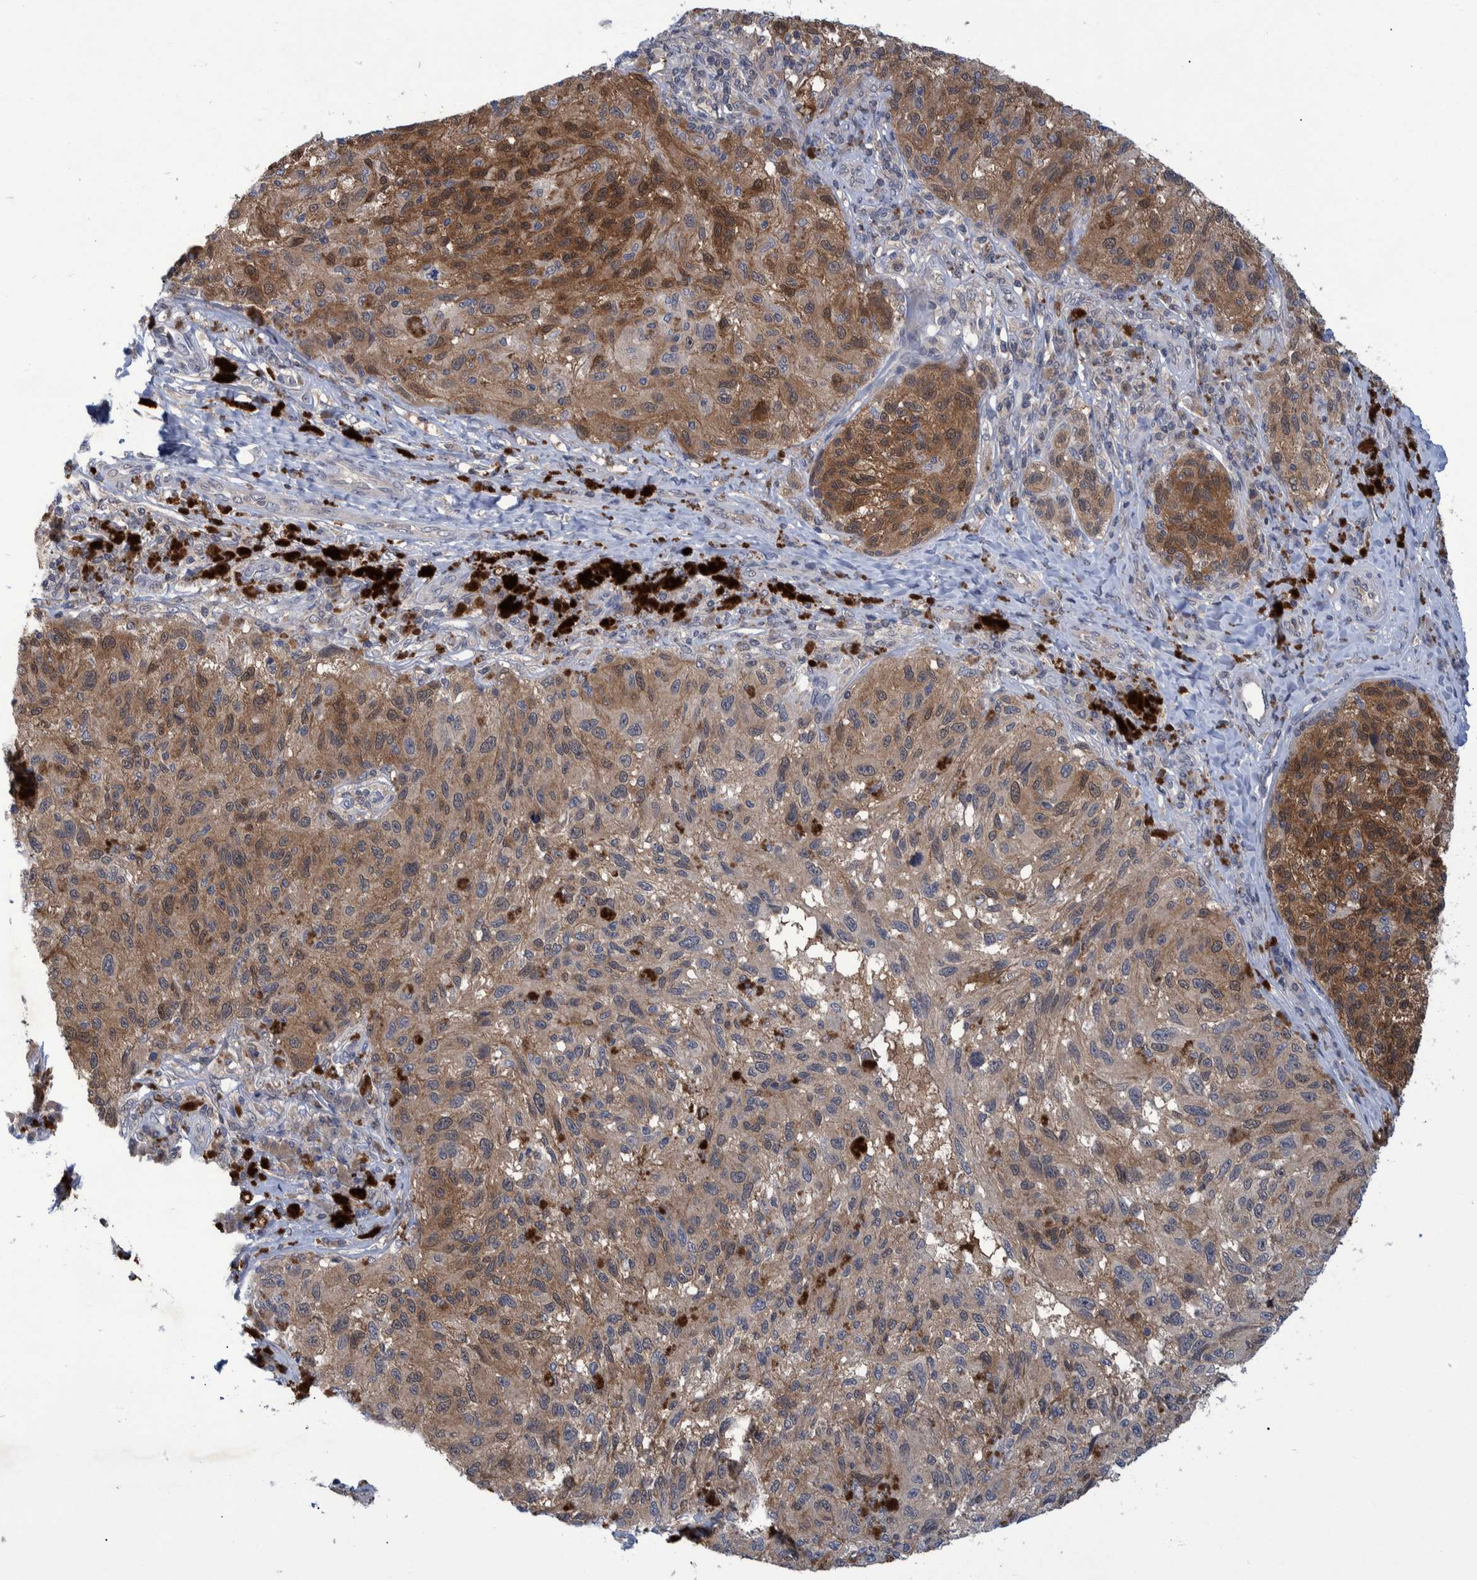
{"staining": {"intensity": "moderate", "quantity": ">75%", "location": "cytoplasmic/membranous"}, "tissue": "melanoma", "cell_type": "Tumor cells", "image_type": "cancer", "snomed": [{"axis": "morphology", "description": "Malignant melanoma, NOS"}, {"axis": "topography", "description": "Skin"}], "caption": "A brown stain labels moderate cytoplasmic/membranous positivity of a protein in malignant melanoma tumor cells.", "gene": "PCYT2", "patient": {"sex": "female", "age": 73}}